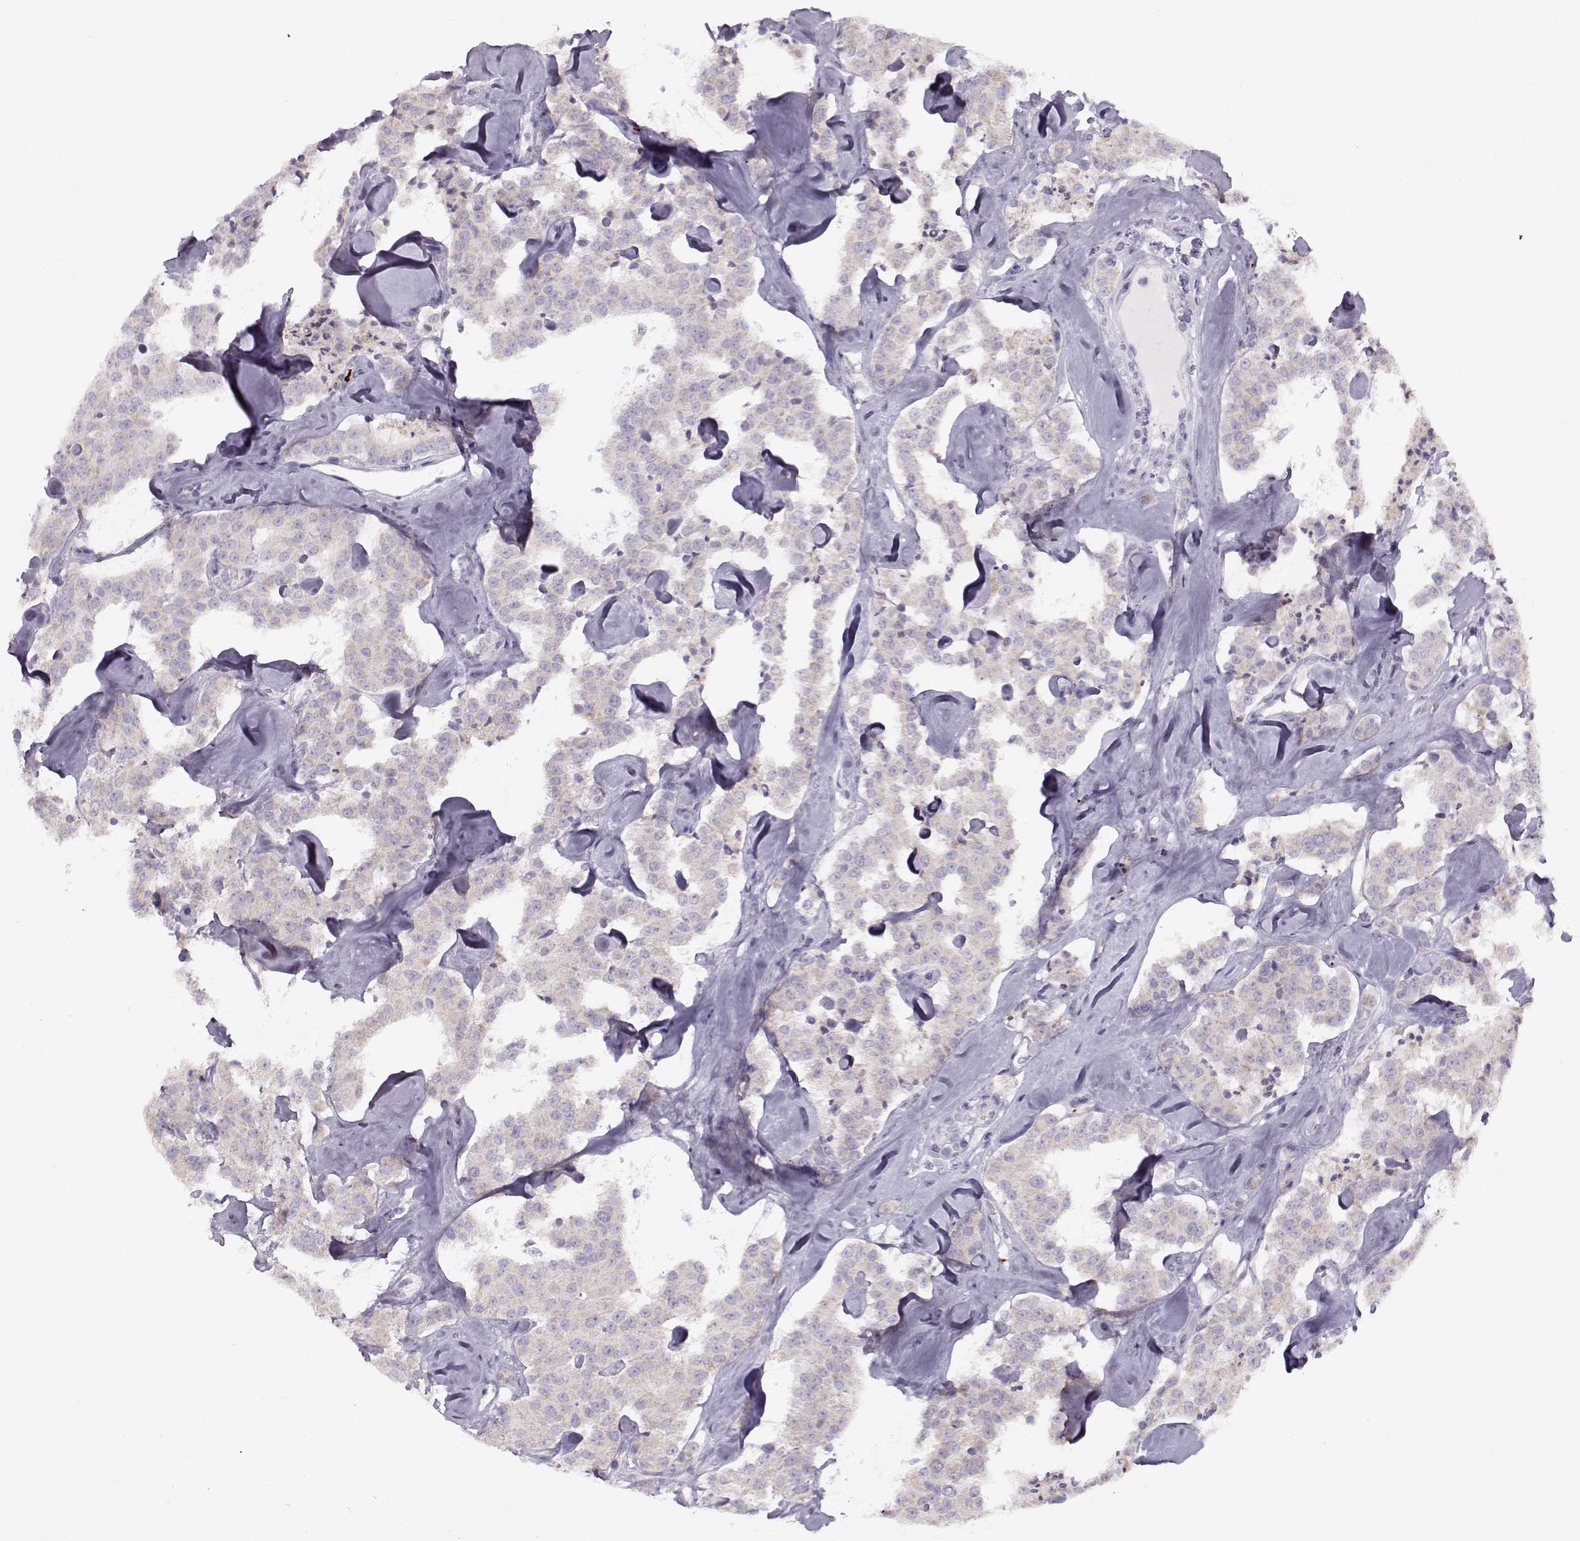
{"staining": {"intensity": "weak", "quantity": "<25%", "location": "cytoplasmic/membranous"}, "tissue": "carcinoid", "cell_type": "Tumor cells", "image_type": "cancer", "snomed": [{"axis": "morphology", "description": "Carcinoid, malignant, NOS"}, {"axis": "topography", "description": "Pancreas"}], "caption": "Tumor cells show no significant positivity in carcinoid.", "gene": "KLF17", "patient": {"sex": "male", "age": 41}}